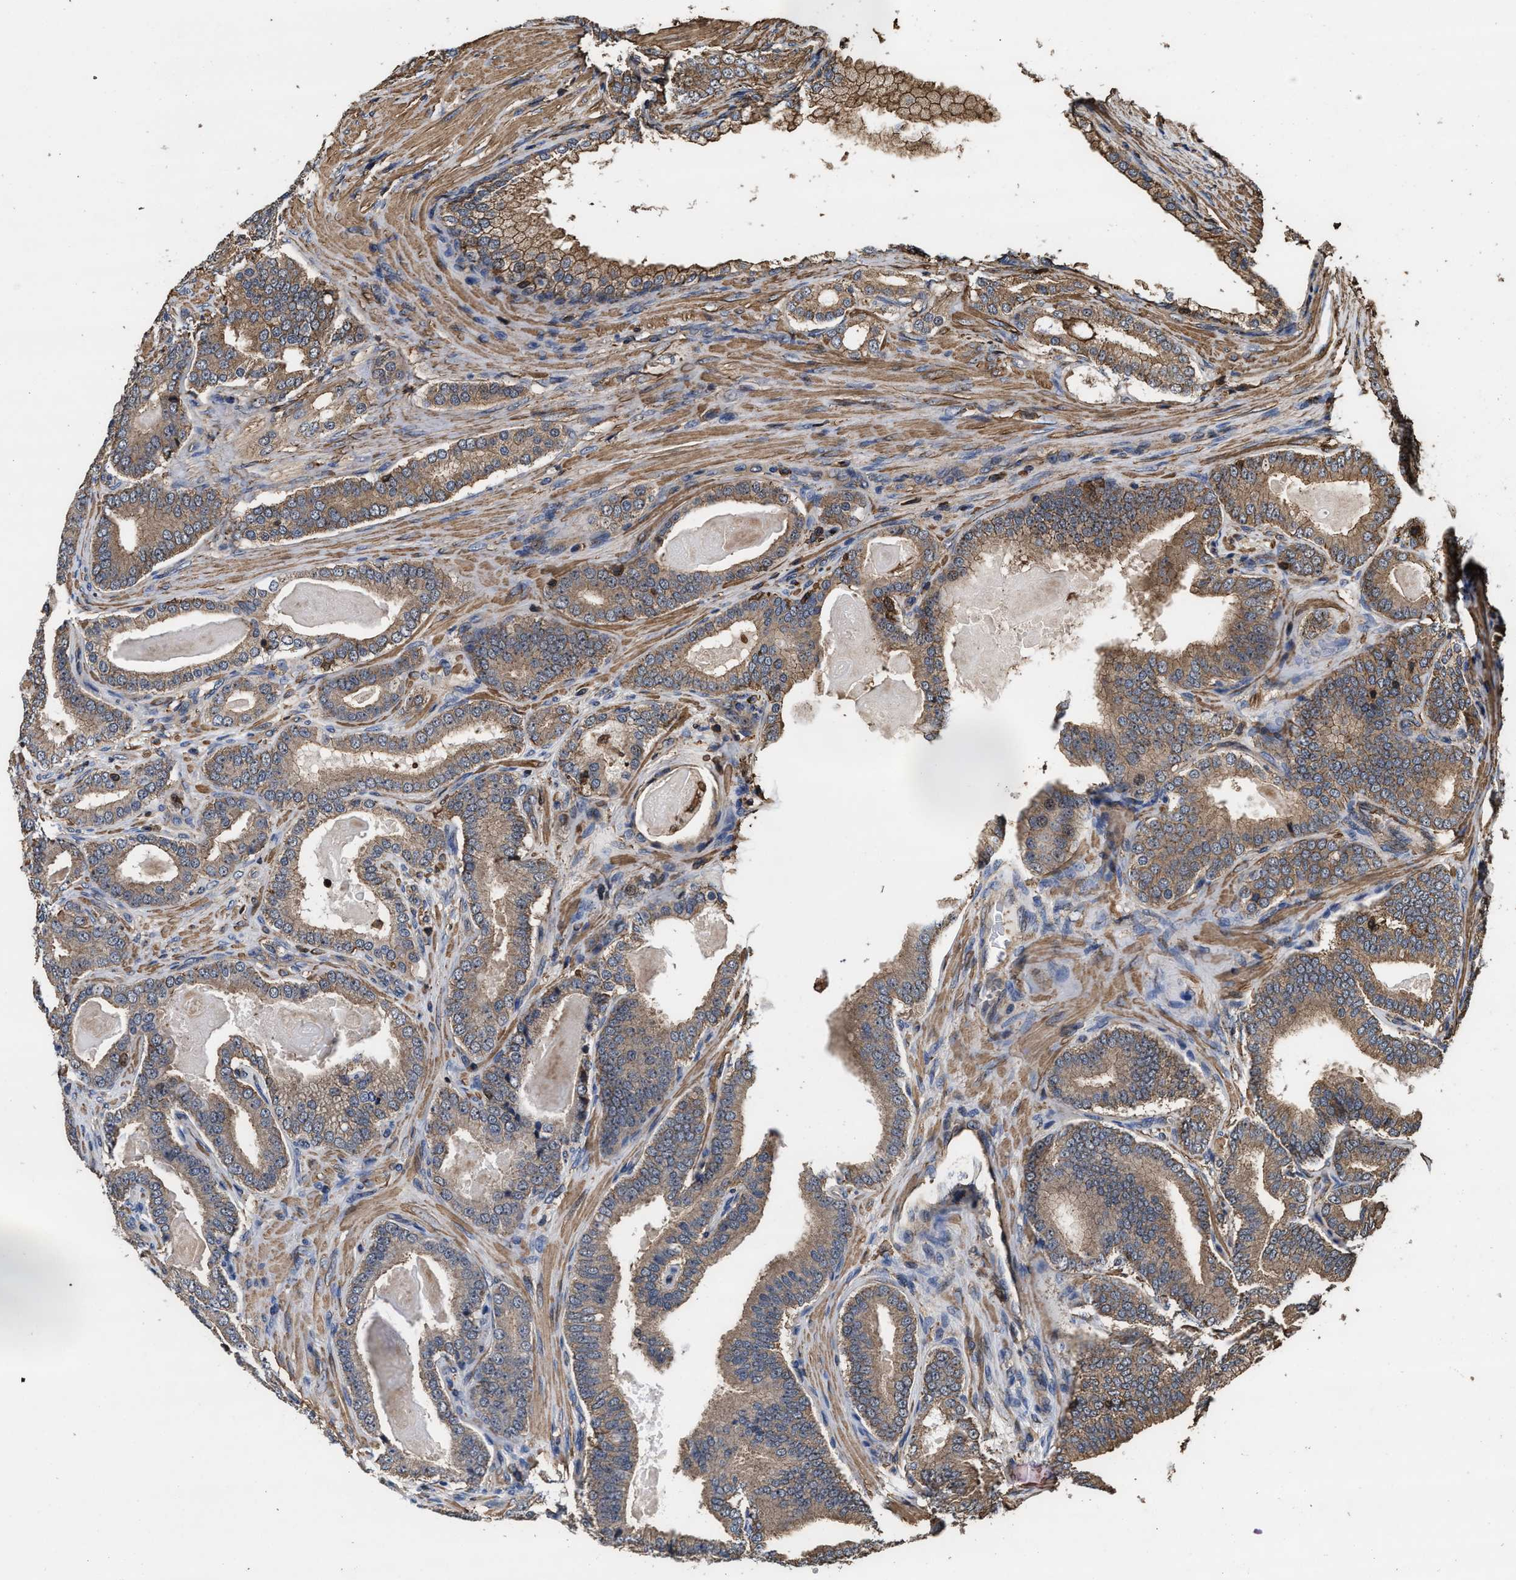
{"staining": {"intensity": "moderate", "quantity": ">75%", "location": "cytoplasmic/membranous"}, "tissue": "prostate cancer", "cell_type": "Tumor cells", "image_type": "cancer", "snomed": [{"axis": "morphology", "description": "Adenocarcinoma, High grade"}, {"axis": "topography", "description": "Prostate"}], "caption": "A micrograph of high-grade adenocarcinoma (prostate) stained for a protein shows moderate cytoplasmic/membranous brown staining in tumor cells.", "gene": "KBTBD2", "patient": {"sex": "male", "age": 60}}